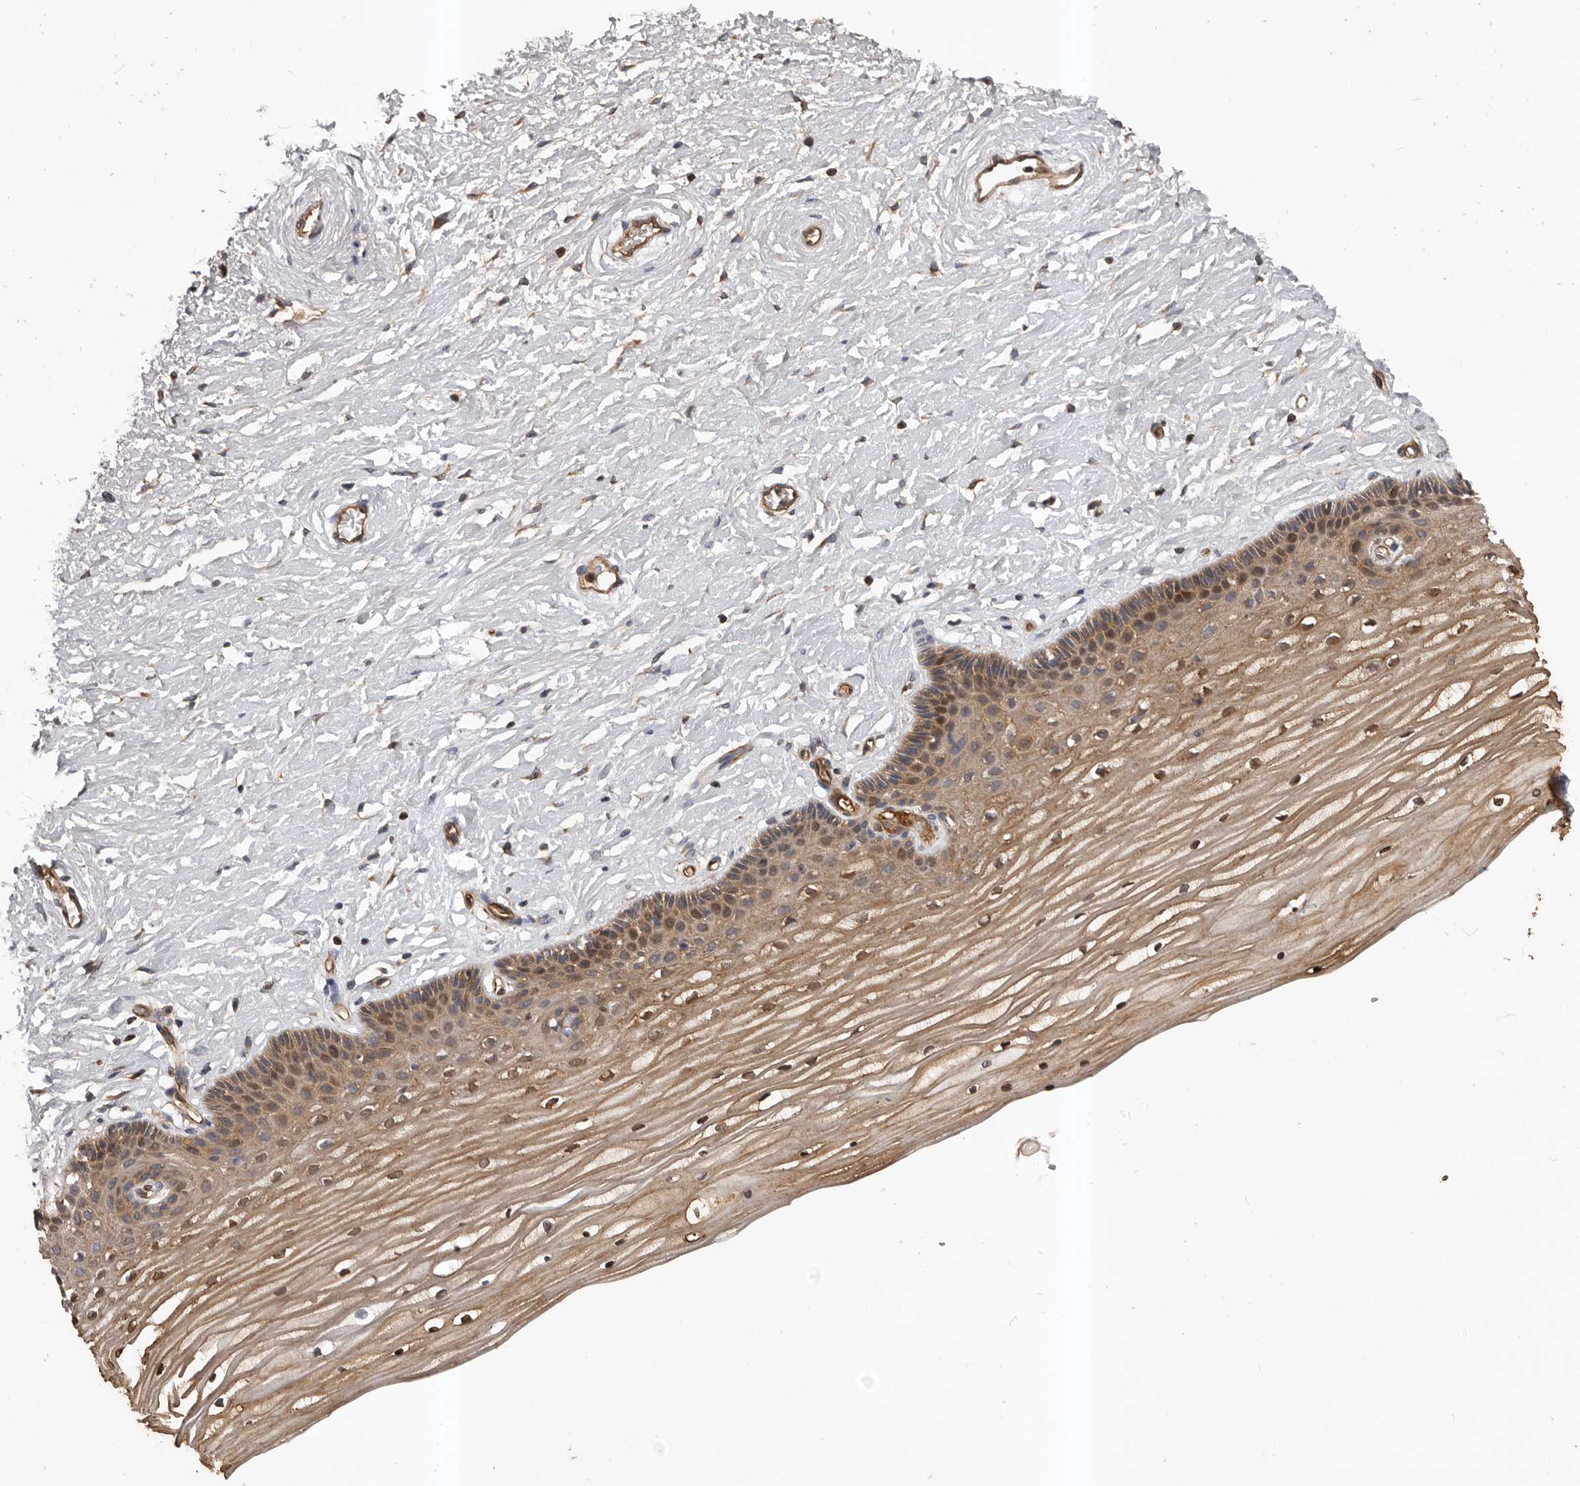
{"staining": {"intensity": "moderate", "quantity": ">75%", "location": "cytoplasmic/membranous,nuclear"}, "tissue": "vagina", "cell_type": "Squamous epithelial cells", "image_type": "normal", "snomed": [{"axis": "morphology", "description": "Normal tissue, NOS"}, {"axis": "topography", "description": "Vagina"}, {"axis": "topography", "description": "Cervix"}], "caption": "The photomicrograph reveals immunohistochemical staining of normal vagina. There is moderate cytoplasmic/membranous,nuclear staining is present in about >75% of squamous epithelial cells.", "gene": "PNRC2", "patient": {"sex": "female", "age": 40}}